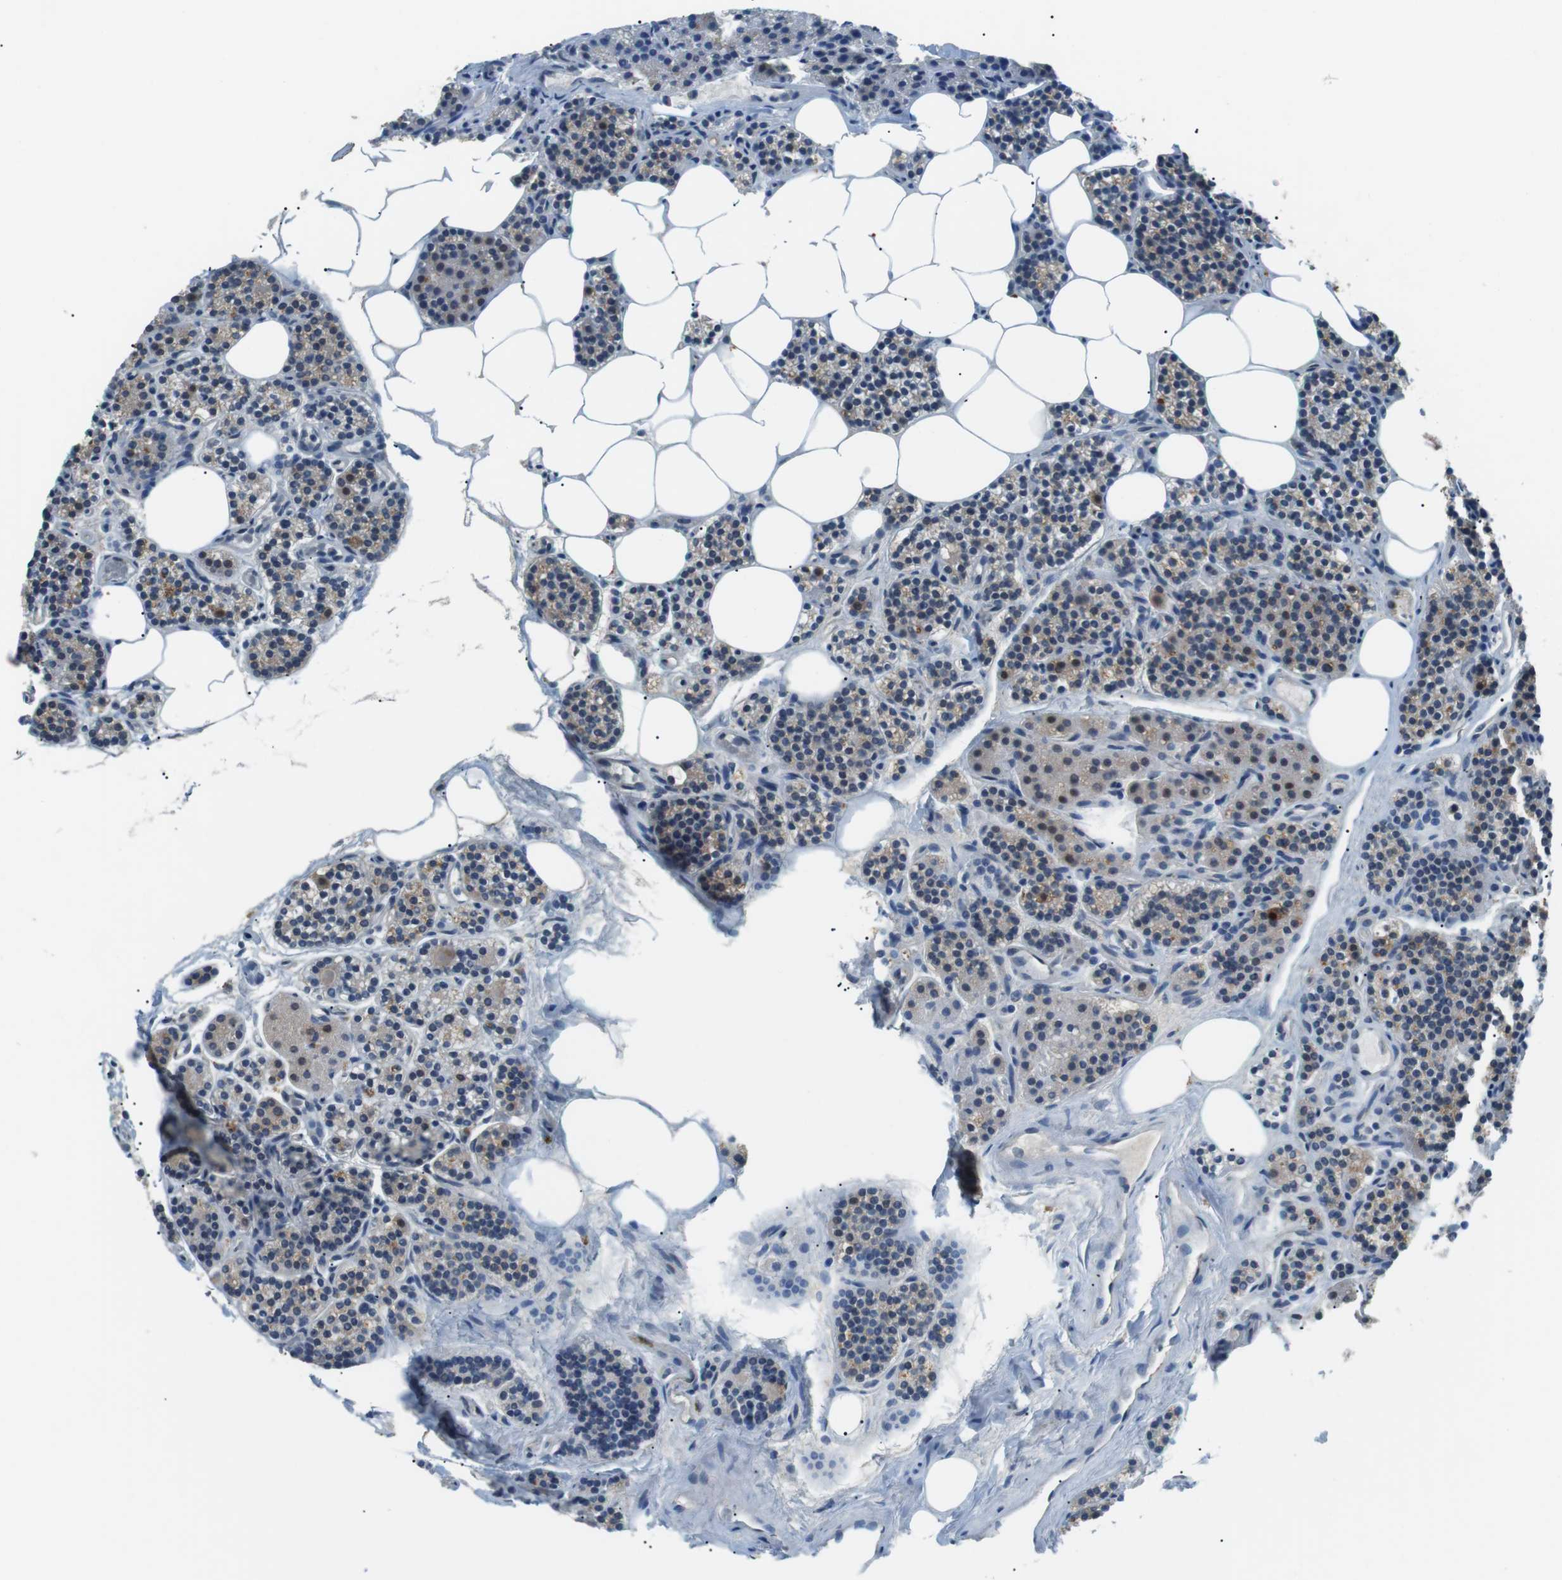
{"staining": {"intensity": "weak", "quantity": "25%-75%", "location": "cytoplasmic/membranous"}, "tissue": "parathyroid gland", "cell_type": "Glandular cells", "image_type": "normal", "snomed": [{"axis": "morphology", "description": "Normal tissue, NOS"}, {"axis": "morphology", "description": "Adenoma, NOS"}, {"axis": "topography", "description": "Parathyroid gland"}], "caption": "Parathyroid gland stained for a protein (brown) displays weak cytoplasmic/membranous positive expression in about 25%-75% of glandular cells.", "gene": "BACE1", "patient": {"sex": "female", "age": 74}}